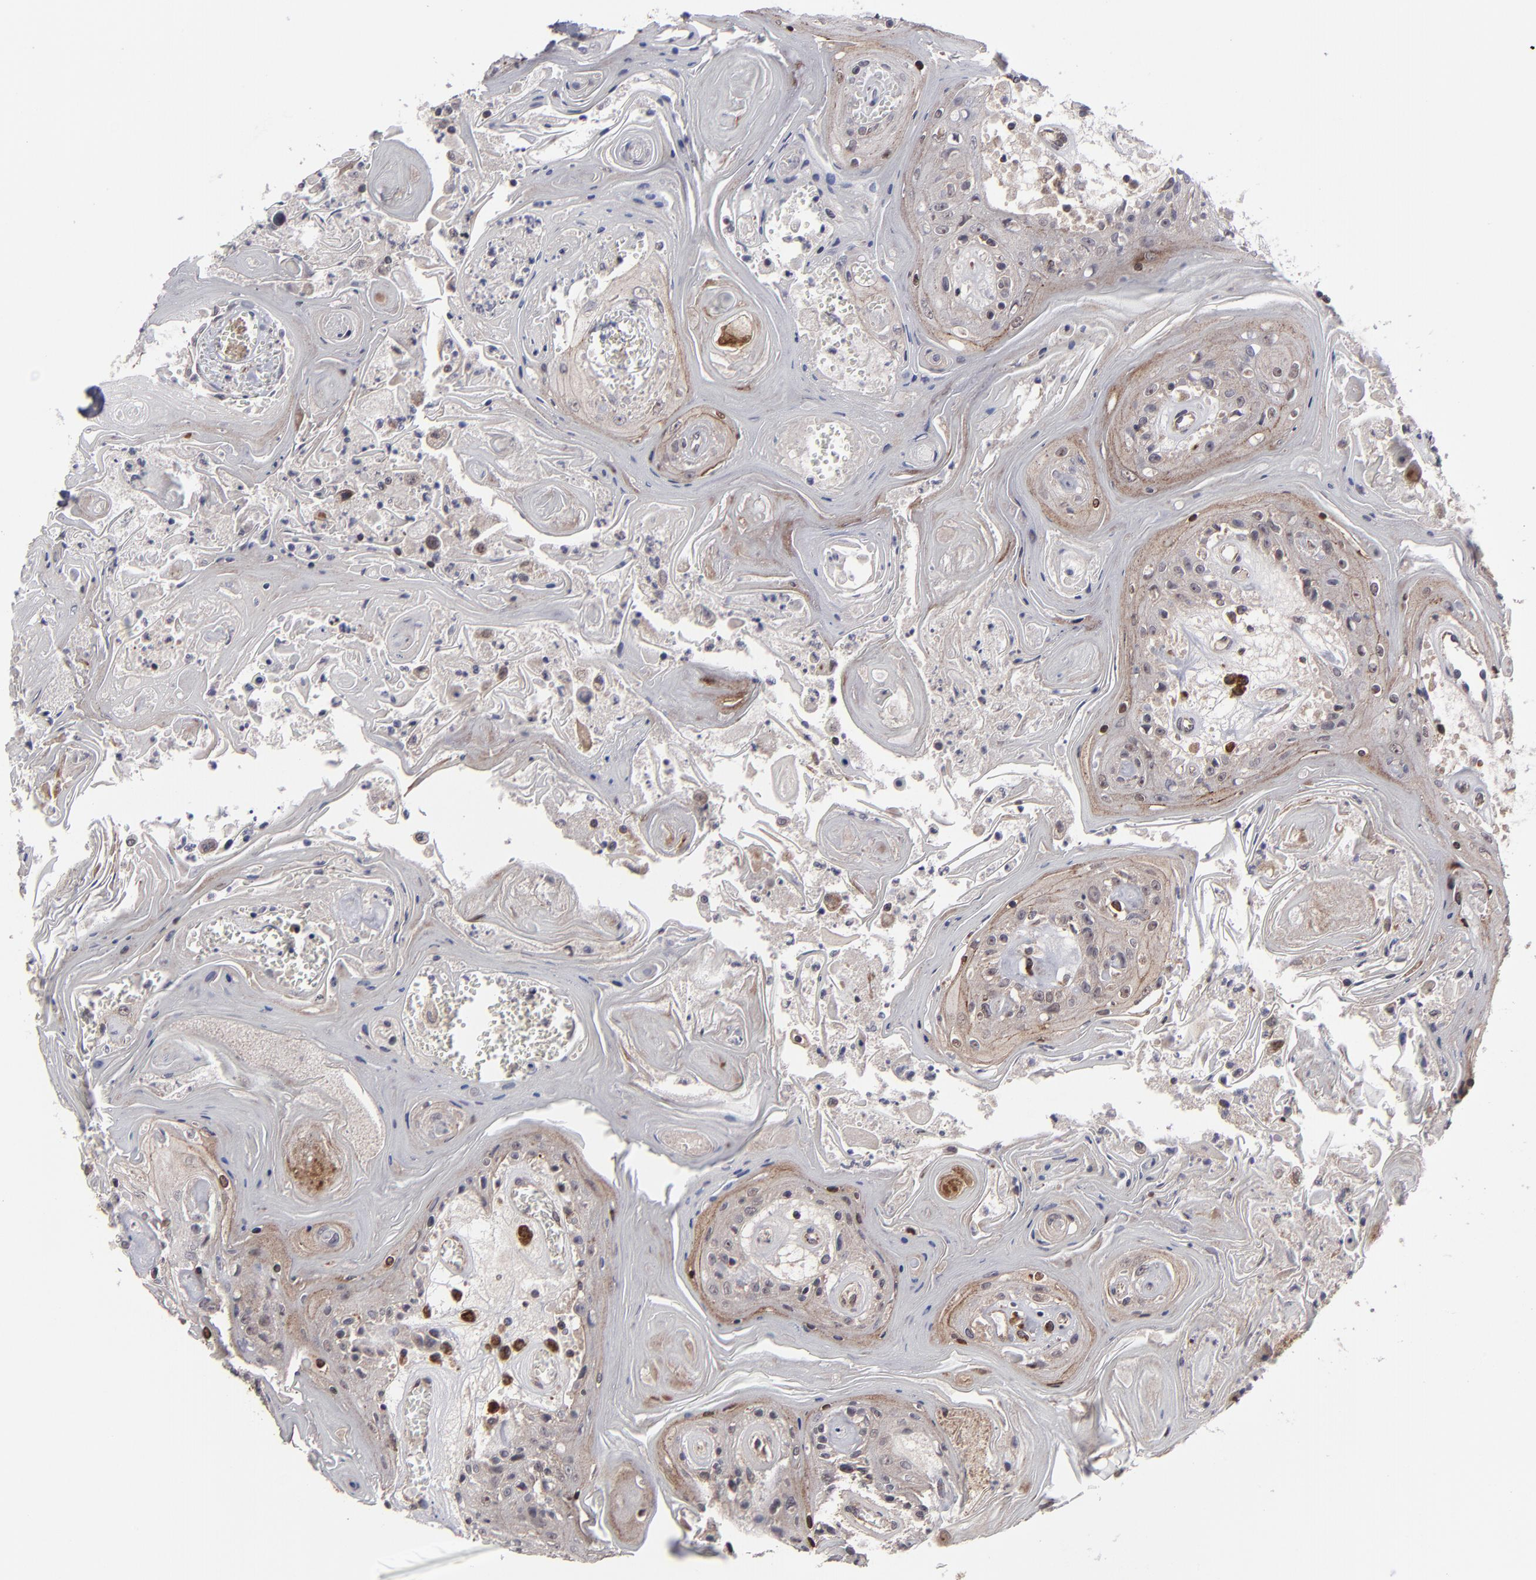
{"staining": {"intensity": "weak", "quantity": "25%-75%", "location": "cytoplasmic/membranous"}, "tissue": "head and neck cancer", "cell_type": "Tumor cells", "image_type": "cancer", "snomed": [{"axis": "morphology", "description": "Squamous cell carcinoma, NOS"}, {"axis": "topography", "description": "Oral tissue"}, {"axis": "topography", "description": "Head-Neck"}], "caption": "Weak cytoplasmic/membranous expression for a protein is seen in approximately 25%-75% of tumor cells of head and neck squamous cell carcinoma using IHC.", "gene": "GLCCI1", "patient": {"sex": "female", "age": 76}}